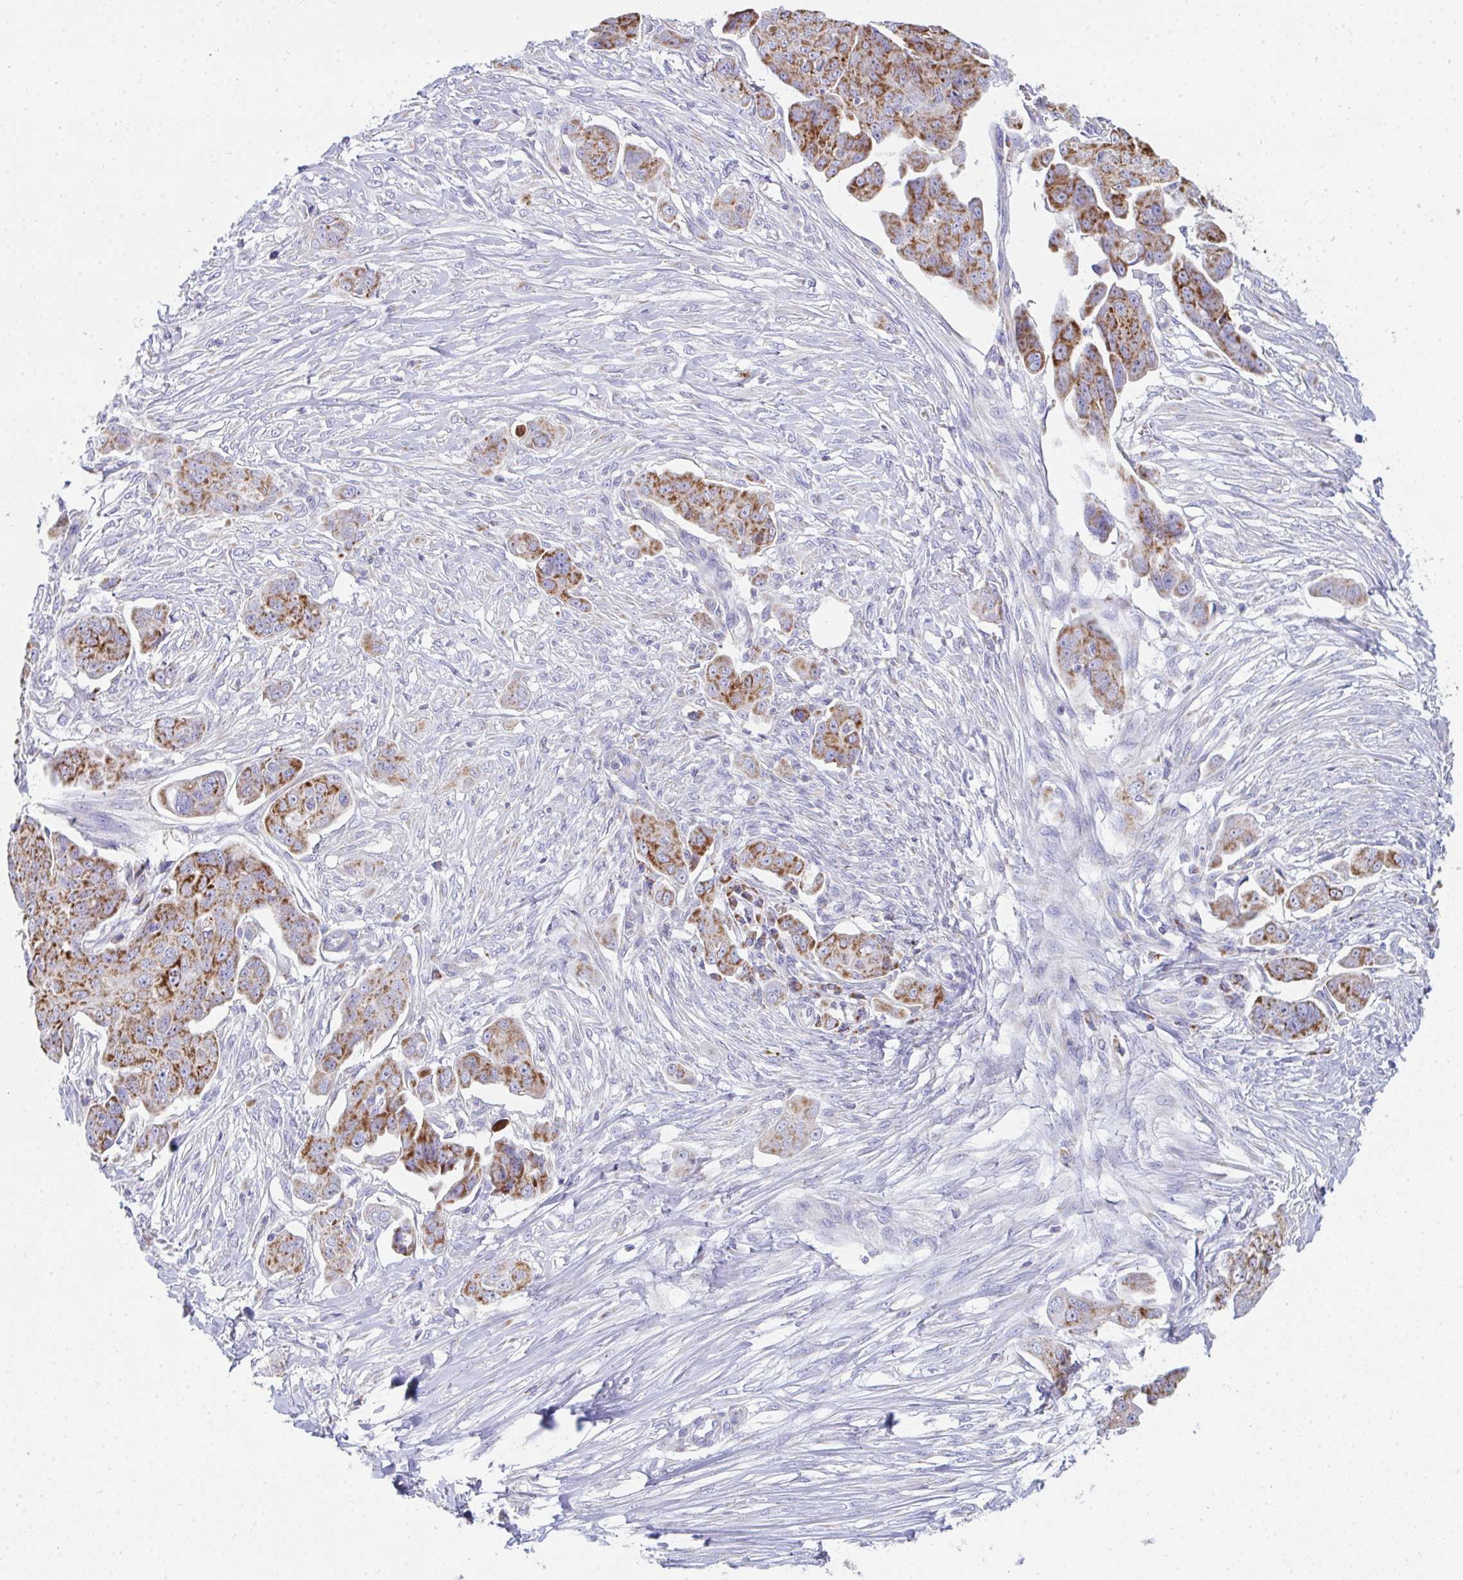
{"staining": {"intensity": "moderate", "quantity": ">75%", "location": "cytoplasmic/membranous"}, "tissue": "ovarian cancer", "cell_type": "Tumor cells", "image_type": "cancer", "snomed": [{"axis": "morphology", "description": "Carcinoma, endometroid"}, {"axis": "topography", "description": "Ovary"}], "caption": "DAB (3,3'-diaminobenzidine) immunohistochemical staining of human ovarian cancer shows moderate cytoplasmic/membranous protein expression in approximately >75% of tumor cells. Immunohistochemistry stains the protein of interest in brown and the nuclei are stained blue.", "gene": "AIFM1", "patient": {"sex": "female", "age": 70}}